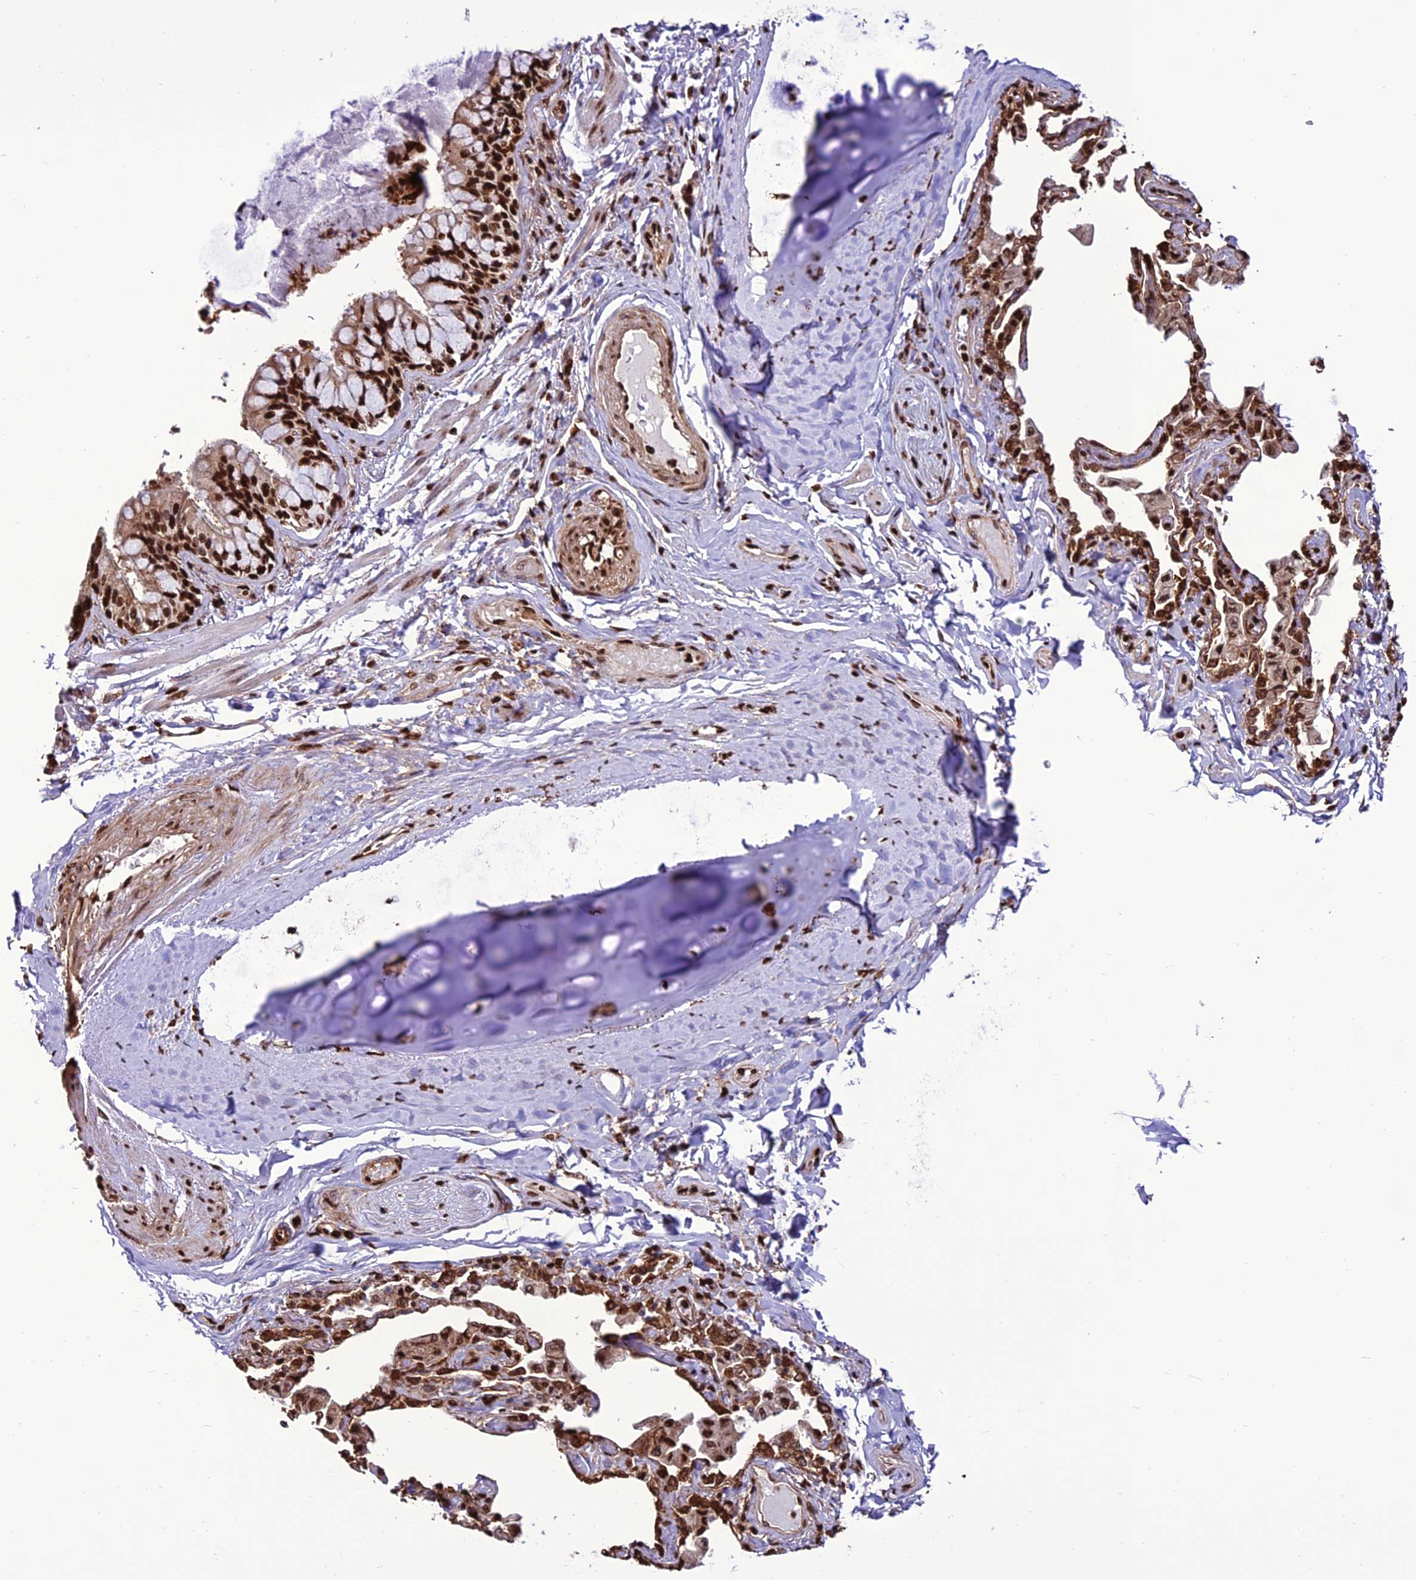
{"staining": {"intensity": "strong", "quantity": ">75%", "location": "nuclear"}, "tissue": "bronchus", "cell_type": "Respiratory epithelial cells", "image_type": "normal", "snomed": [{"axis": "morphology", "description": "Normal tissue, NOS"}, {"axis": "morphology", "description": "Inflammation, NOS"}, {"axis": "topography", "description": "Bronchus"}, {"axis": "topography", "description": "Lung"}], "caption": "Strong nuclear staining is appreciated in about >75% of respiratory epithelial cells in benign bronchus.", "gene": "INO80E", "patient": {"sex": "female", "age": 46}}